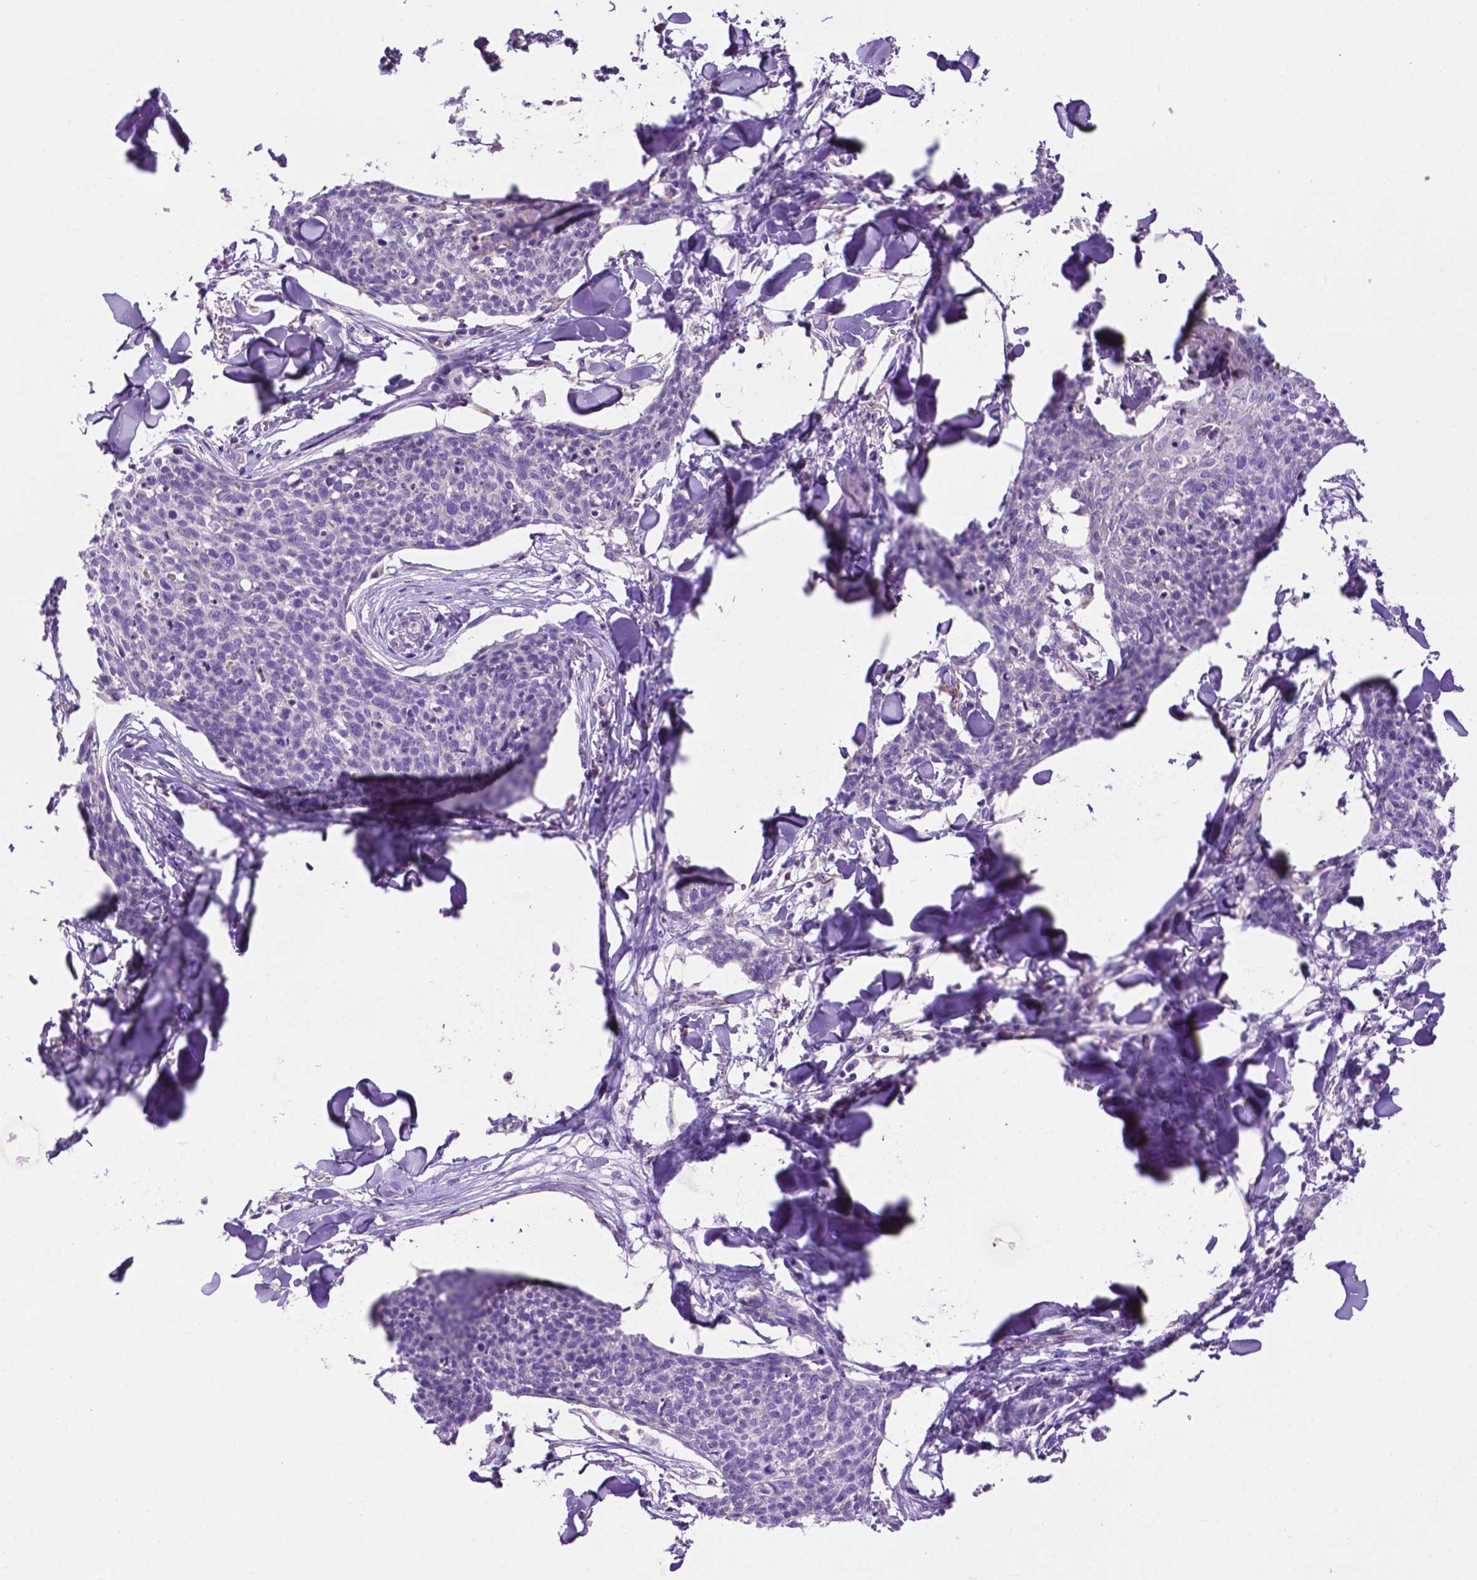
{"staining": {"intensity": "negative", "quantity": "none", "location": "none"}, "tissue": "skin cancer", "cell_type": "Tumor cells", "image_type": "cancer", "snomed": [{"axis": "morphology", "description": "Squamous cell carcinoma, NOS"}, {"axis": "topography", "description": "Skin"}, {"axis": "topography", "description": "Vulva"}], "caption": "This is an IHC photomicrograph of squamous cell carcinoma (skin). There is no staining in tumor cells.", "gene": "PHYHIP", "patient": {"sex": "female", "age": 75}}